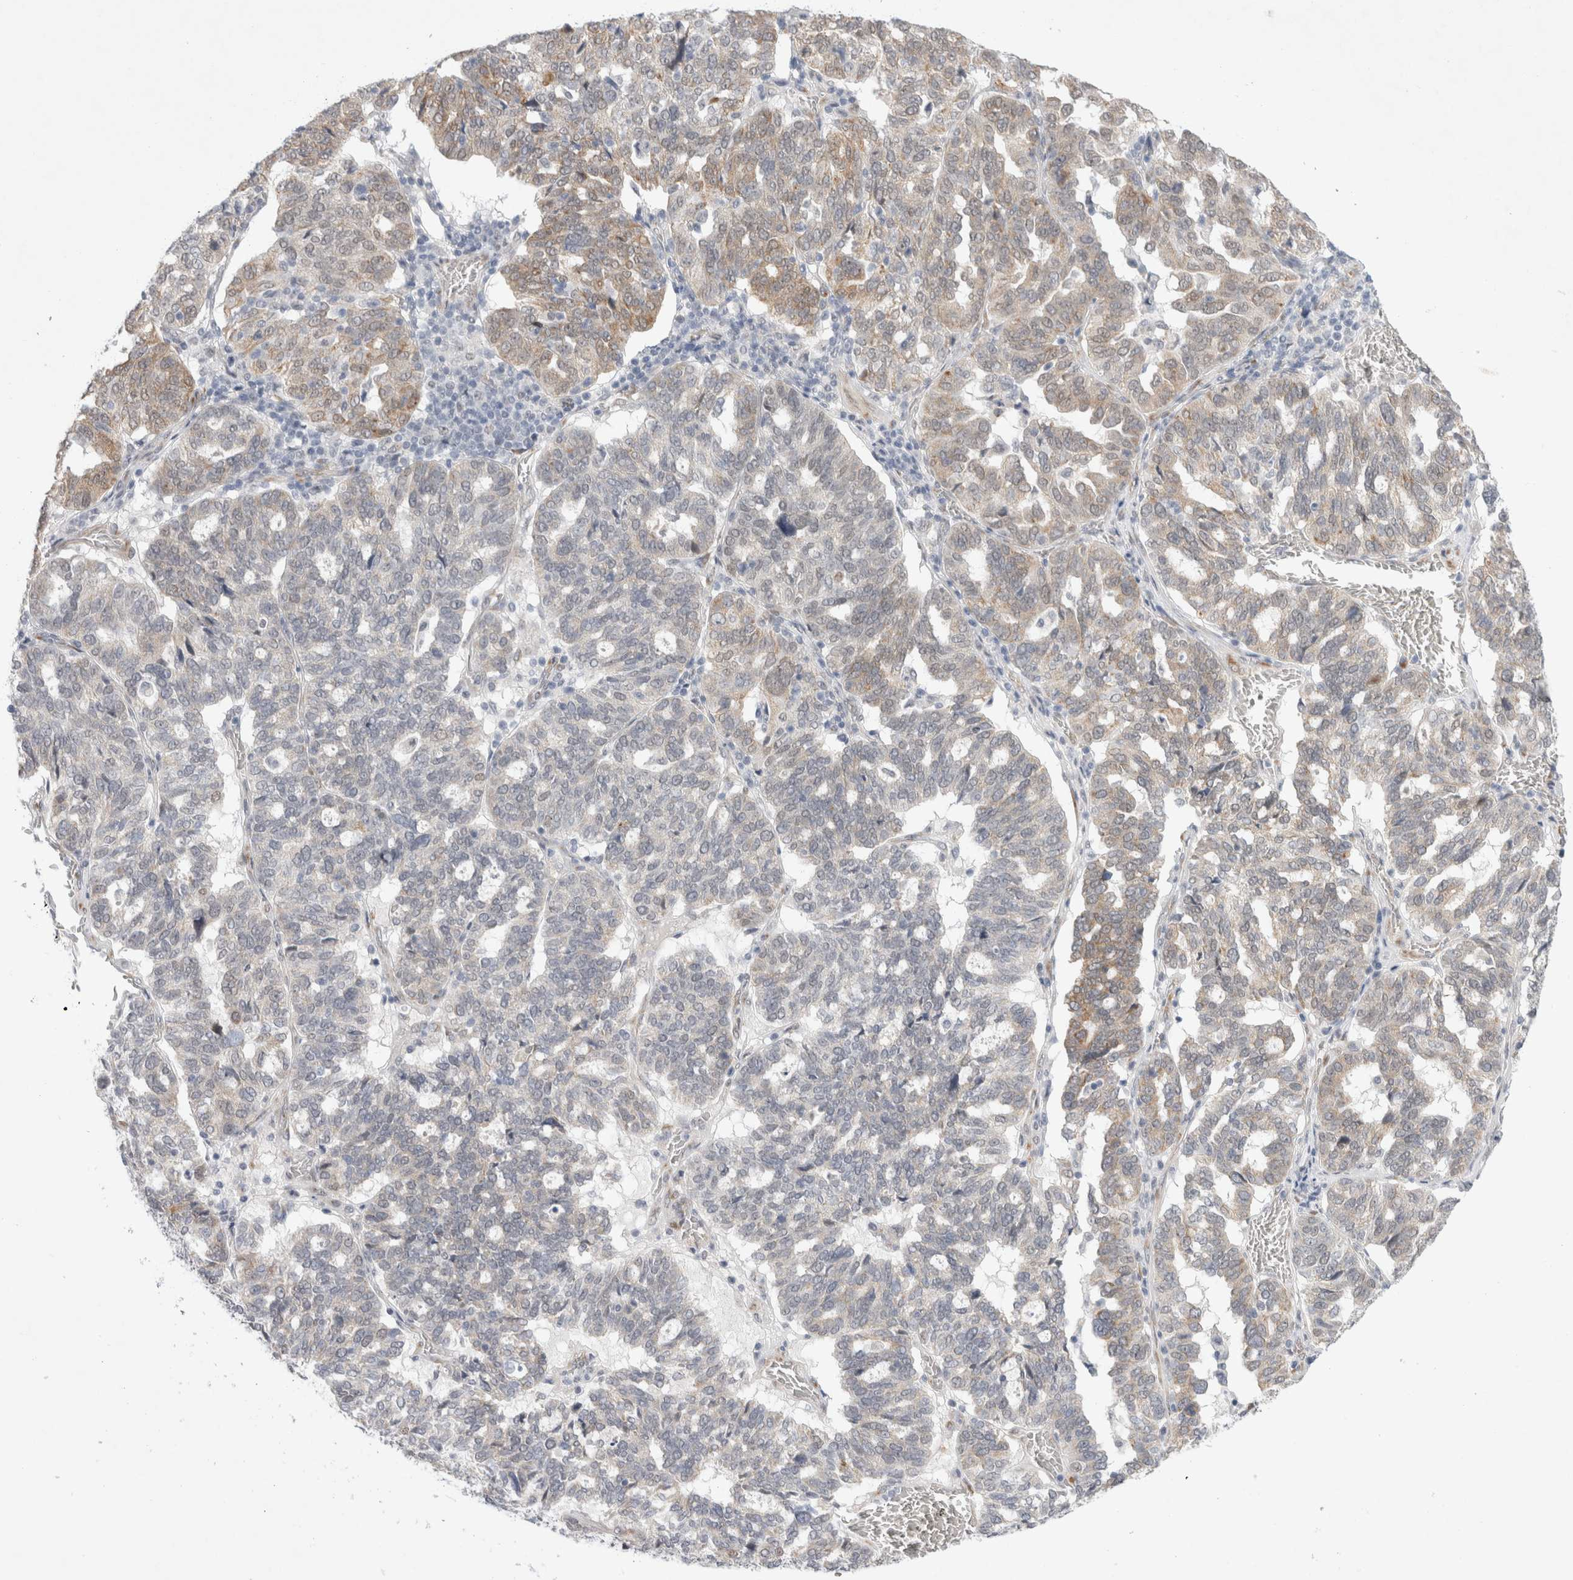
{"staining": {"intensity": "weak", "quantity": "<25%", "location": "cytoplasmic/membranous"}, "tissue": "ovarian cancer", "cell_type": "Tumor cells", "image_type": "cancer", "snomed": [{"axis": "morphology", "description": "Cystadenocarcinoma, serous, NOS"}, {"axis": "topography", "description": "Ovary"}], "caption": "Immunohistochemistry (IHC) histopathology image of neoplastic tissue: ovarian cancer stained with DAB (3,3'-diaminobenzidine) reveals no significant protein staining in tumor cells. (DAB immunohistochemistry, high magnification).", "gene": "TRMT1L", "patient": {"sex": "female", "age": 59}}